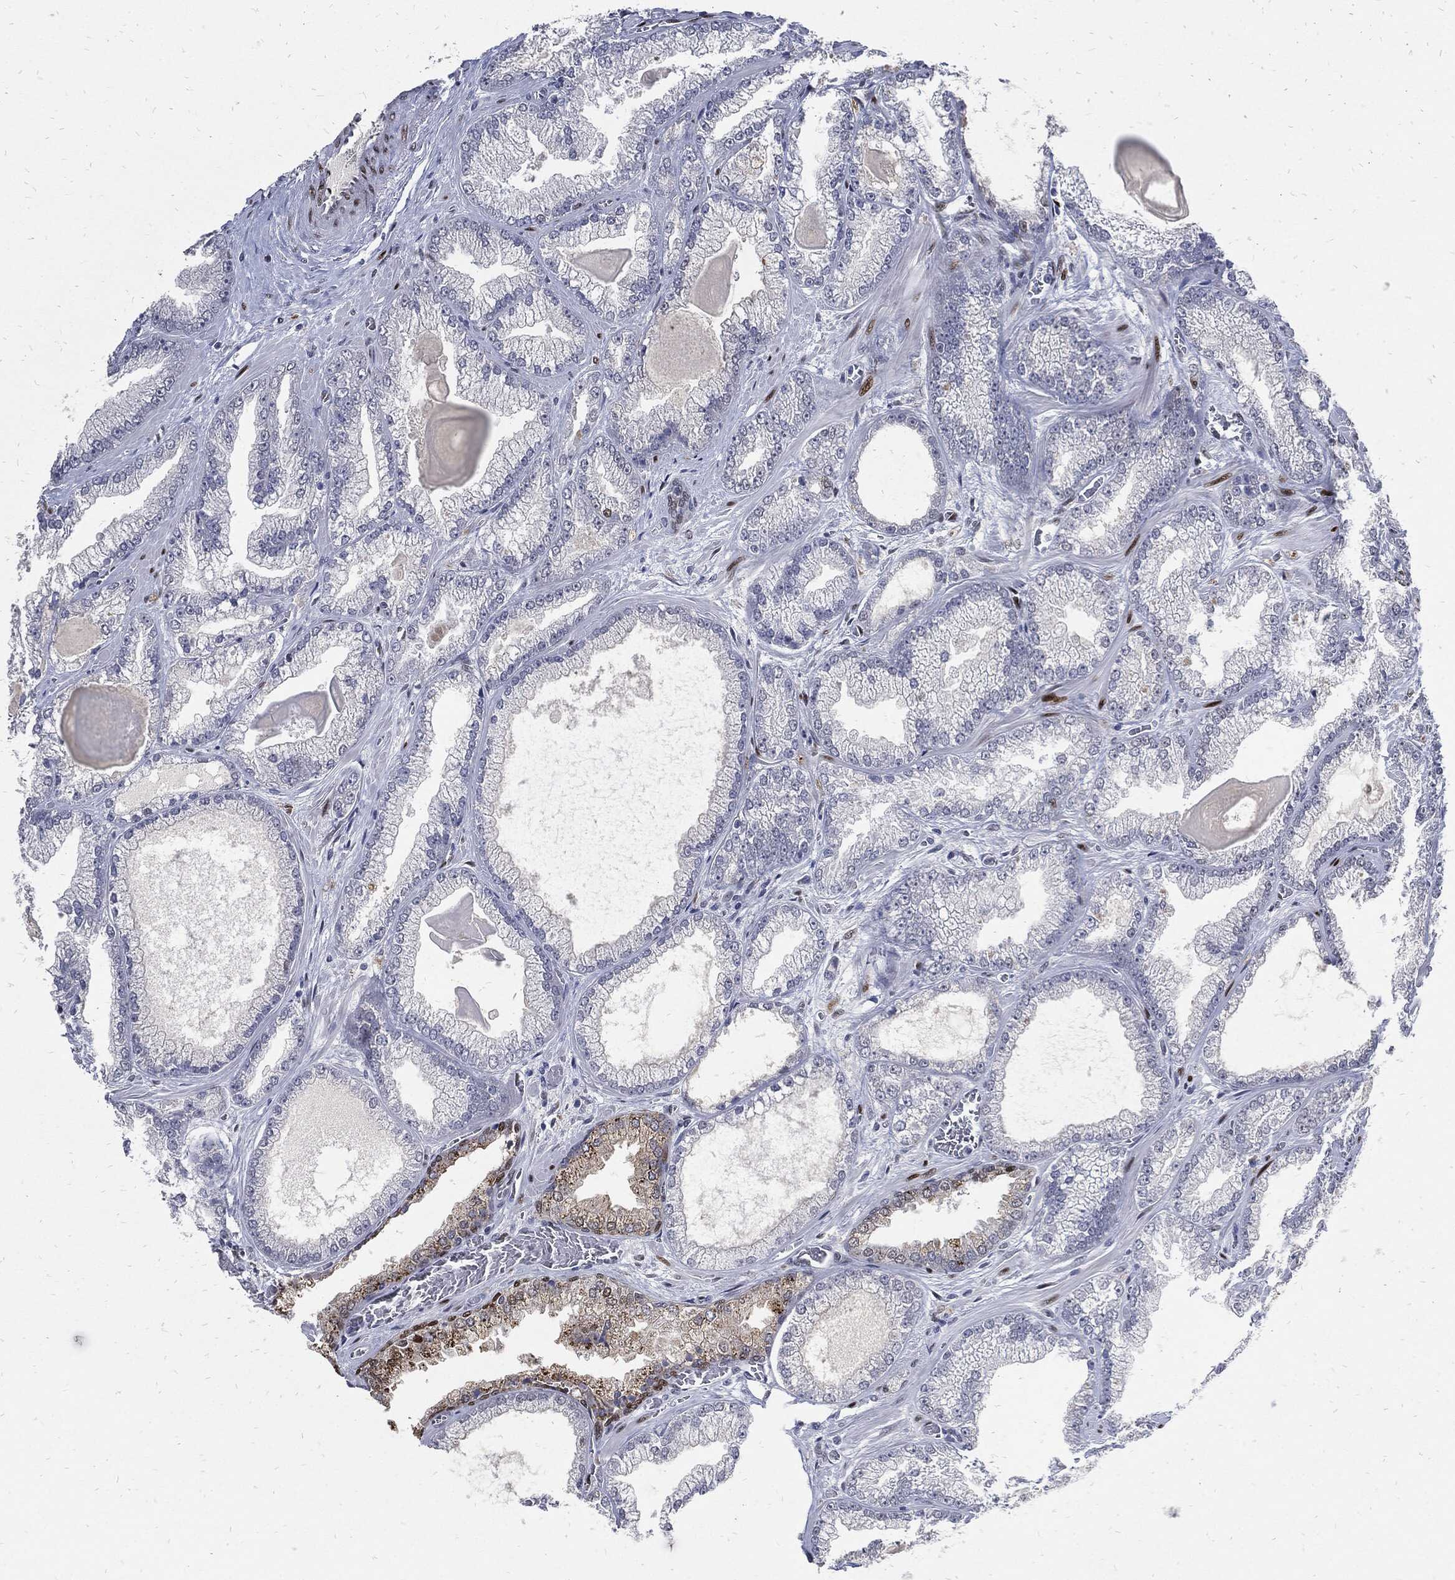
{"staining": {"intensity": "negative", "quantity": "none", "location": "none"}, "tissue": "prostate cancer", "cell_type": "Tumor cells", "image_type": "cancer", "snomed": [{"axis": "morphology", "description": "Adenocarcinoma, Low grade"}, {"axis": "topography", "description": "Prostate"}], "caption": "Prostate cancer (adenocarcinoma (low-grade)) stained for a protein using IHC exhibits no expression tumor cells.", "gene": "JUN", "patient": {"sex": "male", "age": 57}}